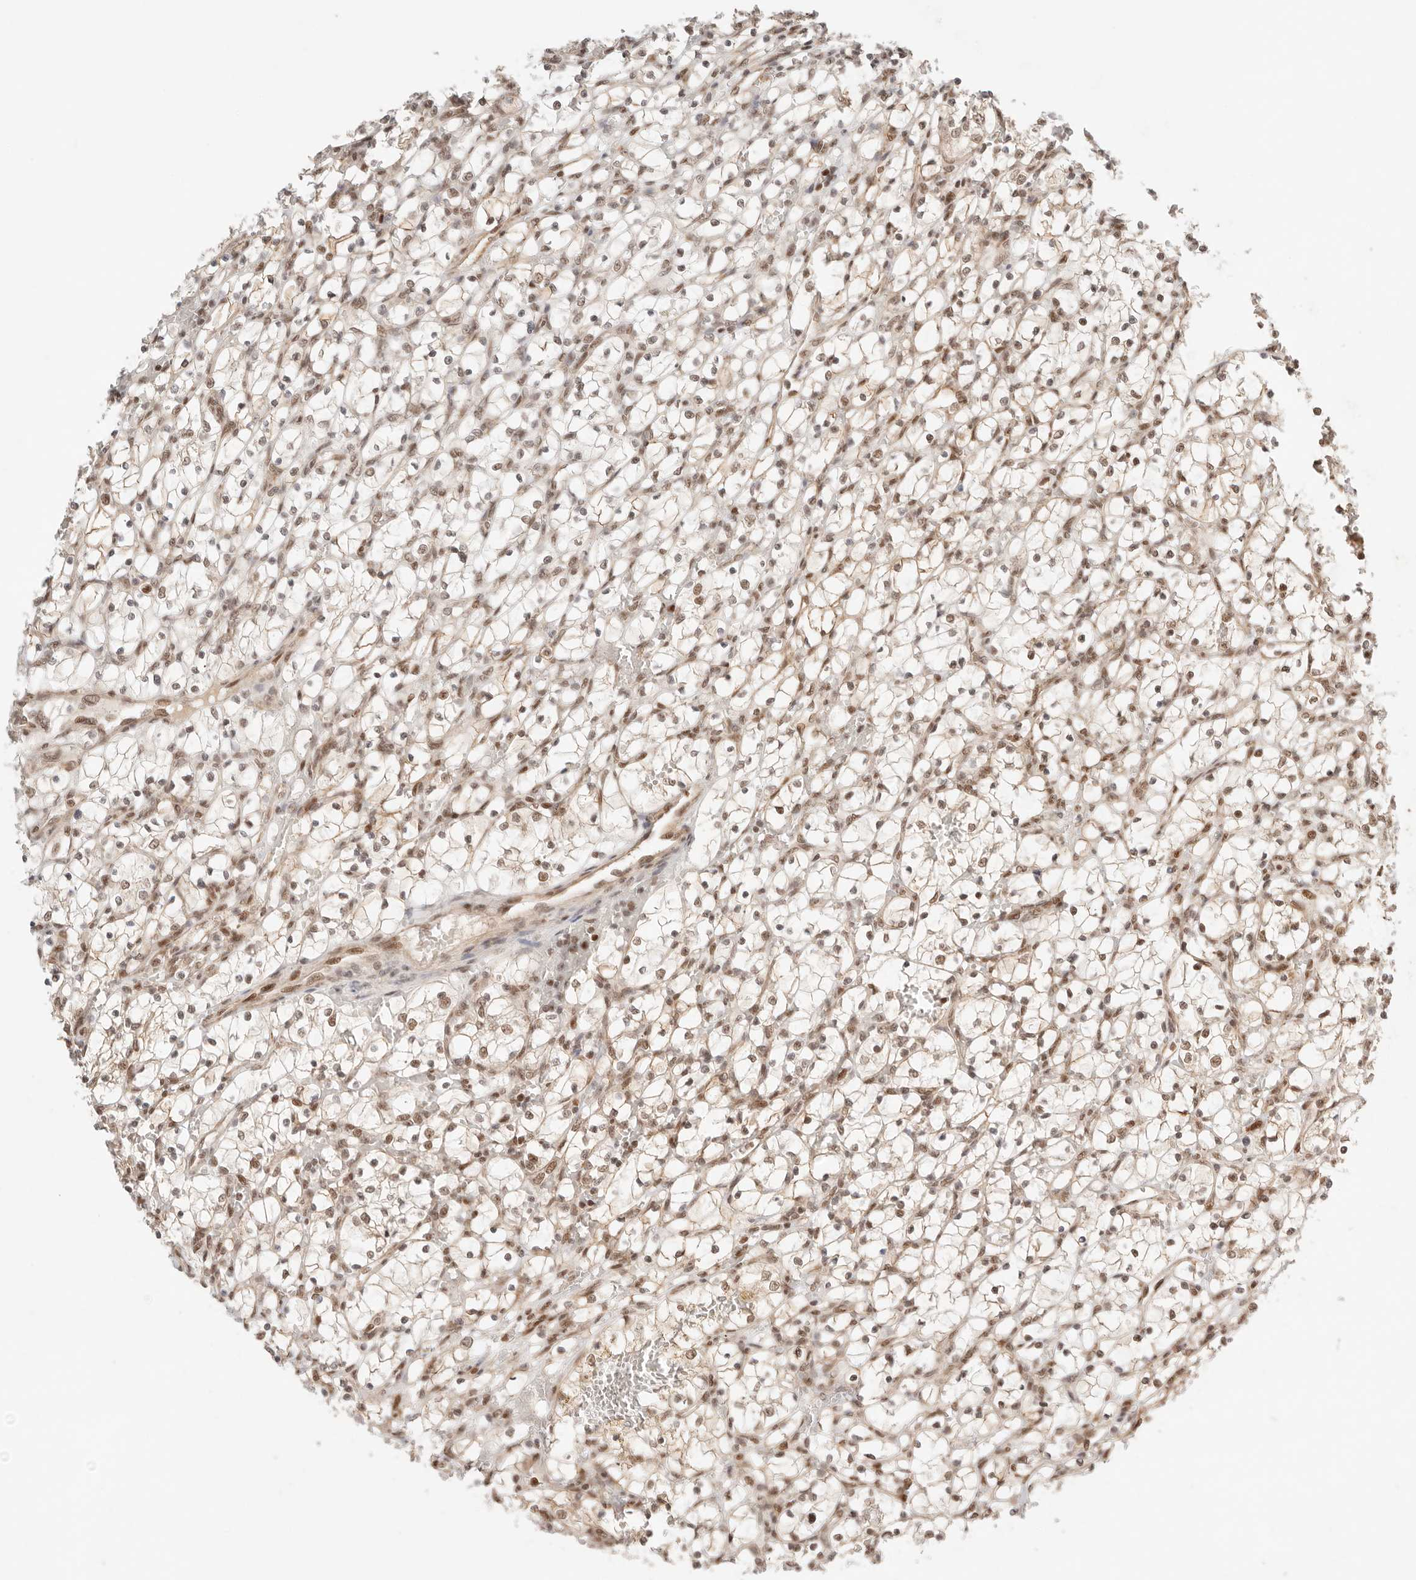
{"staining": {"intensity": "moderate", "quantity": "25%-75%", "location": "nuclear"}, "tissue": "renal cancer", "cell_type": "Tumor cells", "image_type": "cancer", "snomed": [{"axis": "morphology", "description": "Adenocarcinoma, NOS"}, {"axis": "topography", "description": "Kidney"}], "caption": "Immunohistochemical staining of human adenocarcinoma (renal) reveals medium levels of moderate nuclear protein staining in about 25%-75% of tumor cells.", "gene": "GTF2E2", "patient": {"sex": "female", "age": 69}}